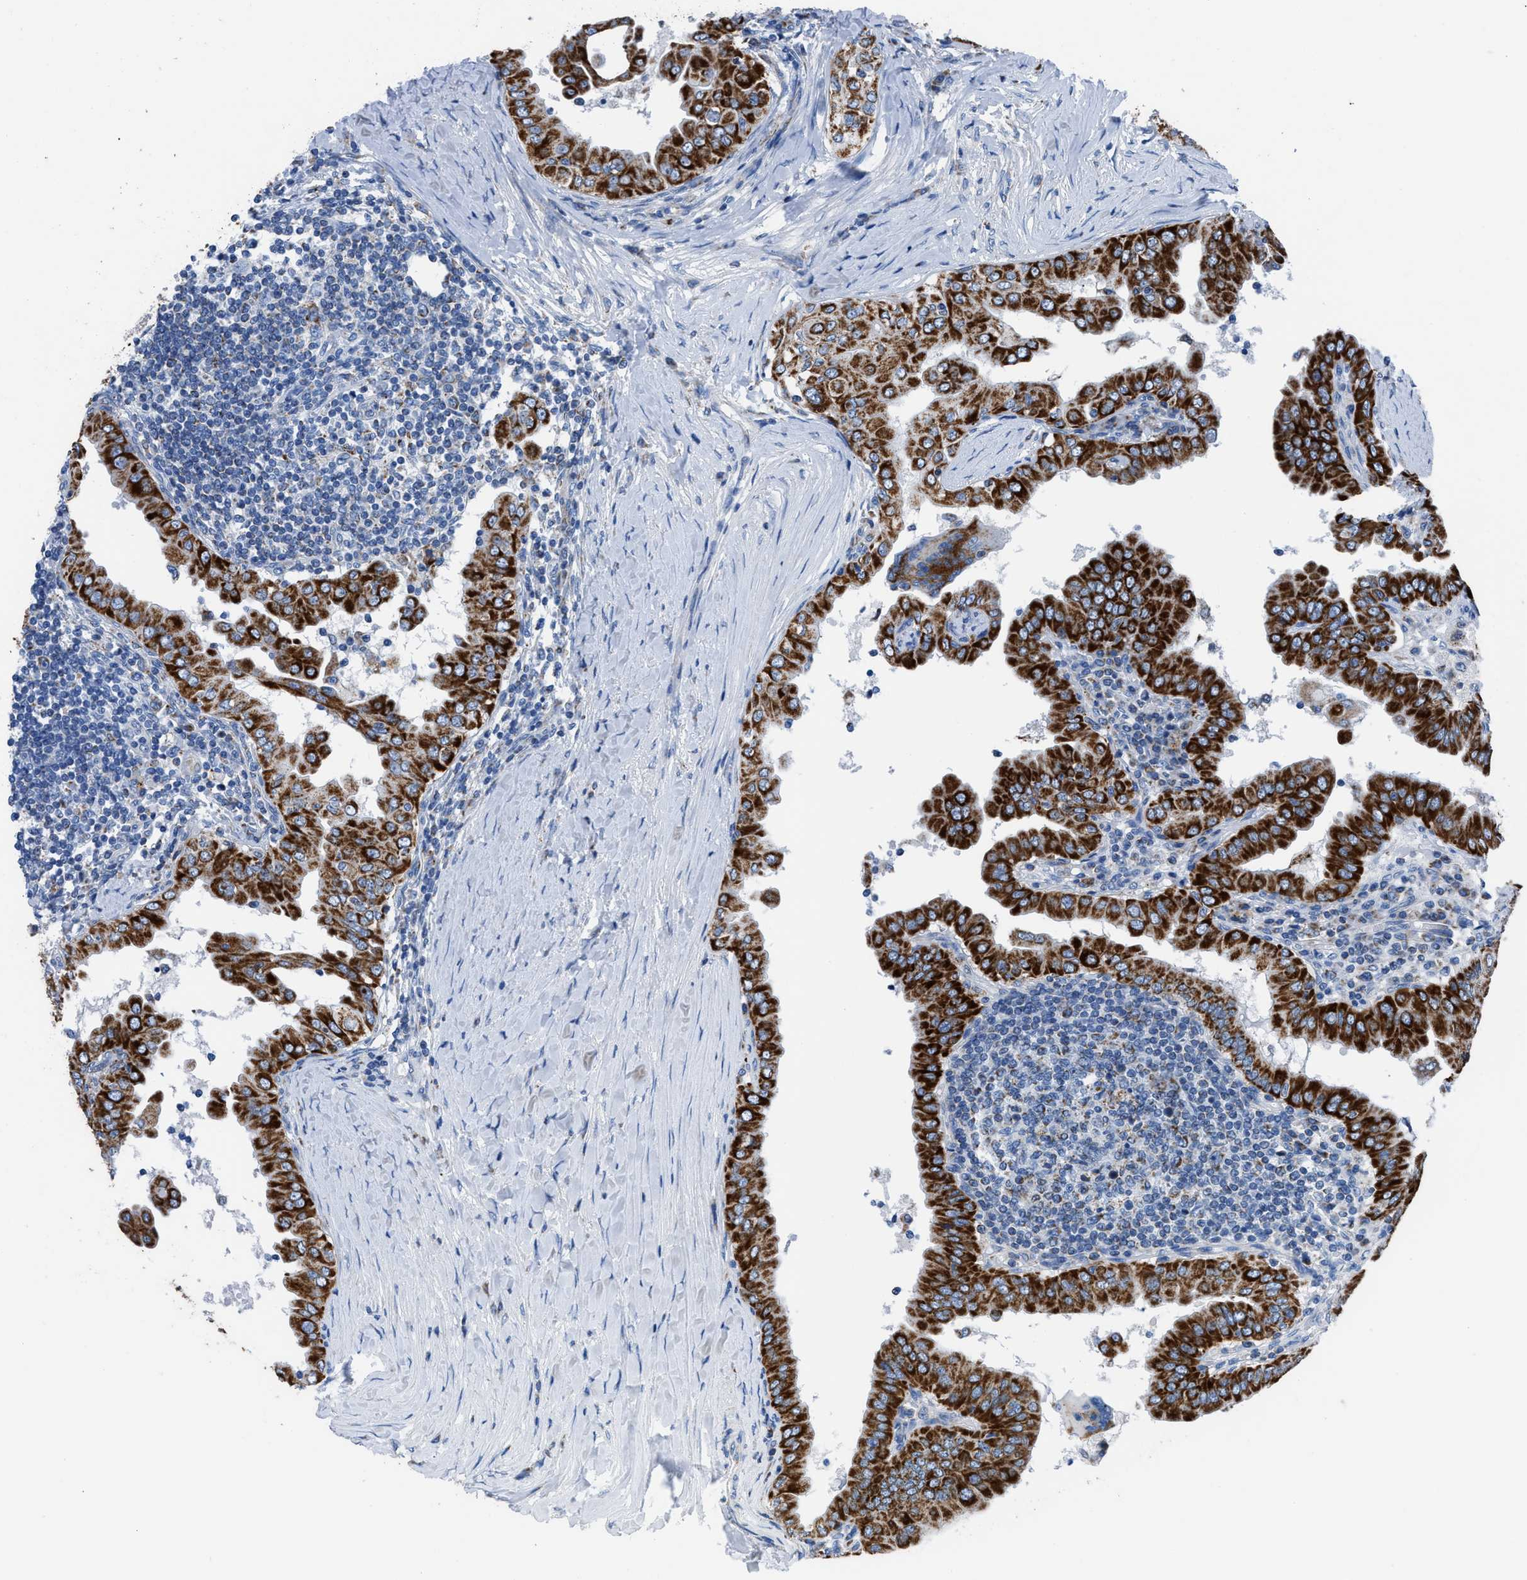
{"staining": {"intensity": "strong", "quantity": ">75%", "location": "cytoplasmic/membranous"}, "tissue": "thyroid cancer", "cell_type": "Tumor cells", "image_type": "cancer", "snomed": [{"axis": "morphology", "description": "Papillary adenocarcinoma, NOS"}, {"axis": "topography", "description": "Thyroid gland"}], "caption": "Strong cytoplasmic/membranous staining is present in approximately >75% of tumor cells in thyroid cancer.", "gene": "ZDHHC3", "patient": {"sex": "male", "age": 33}}